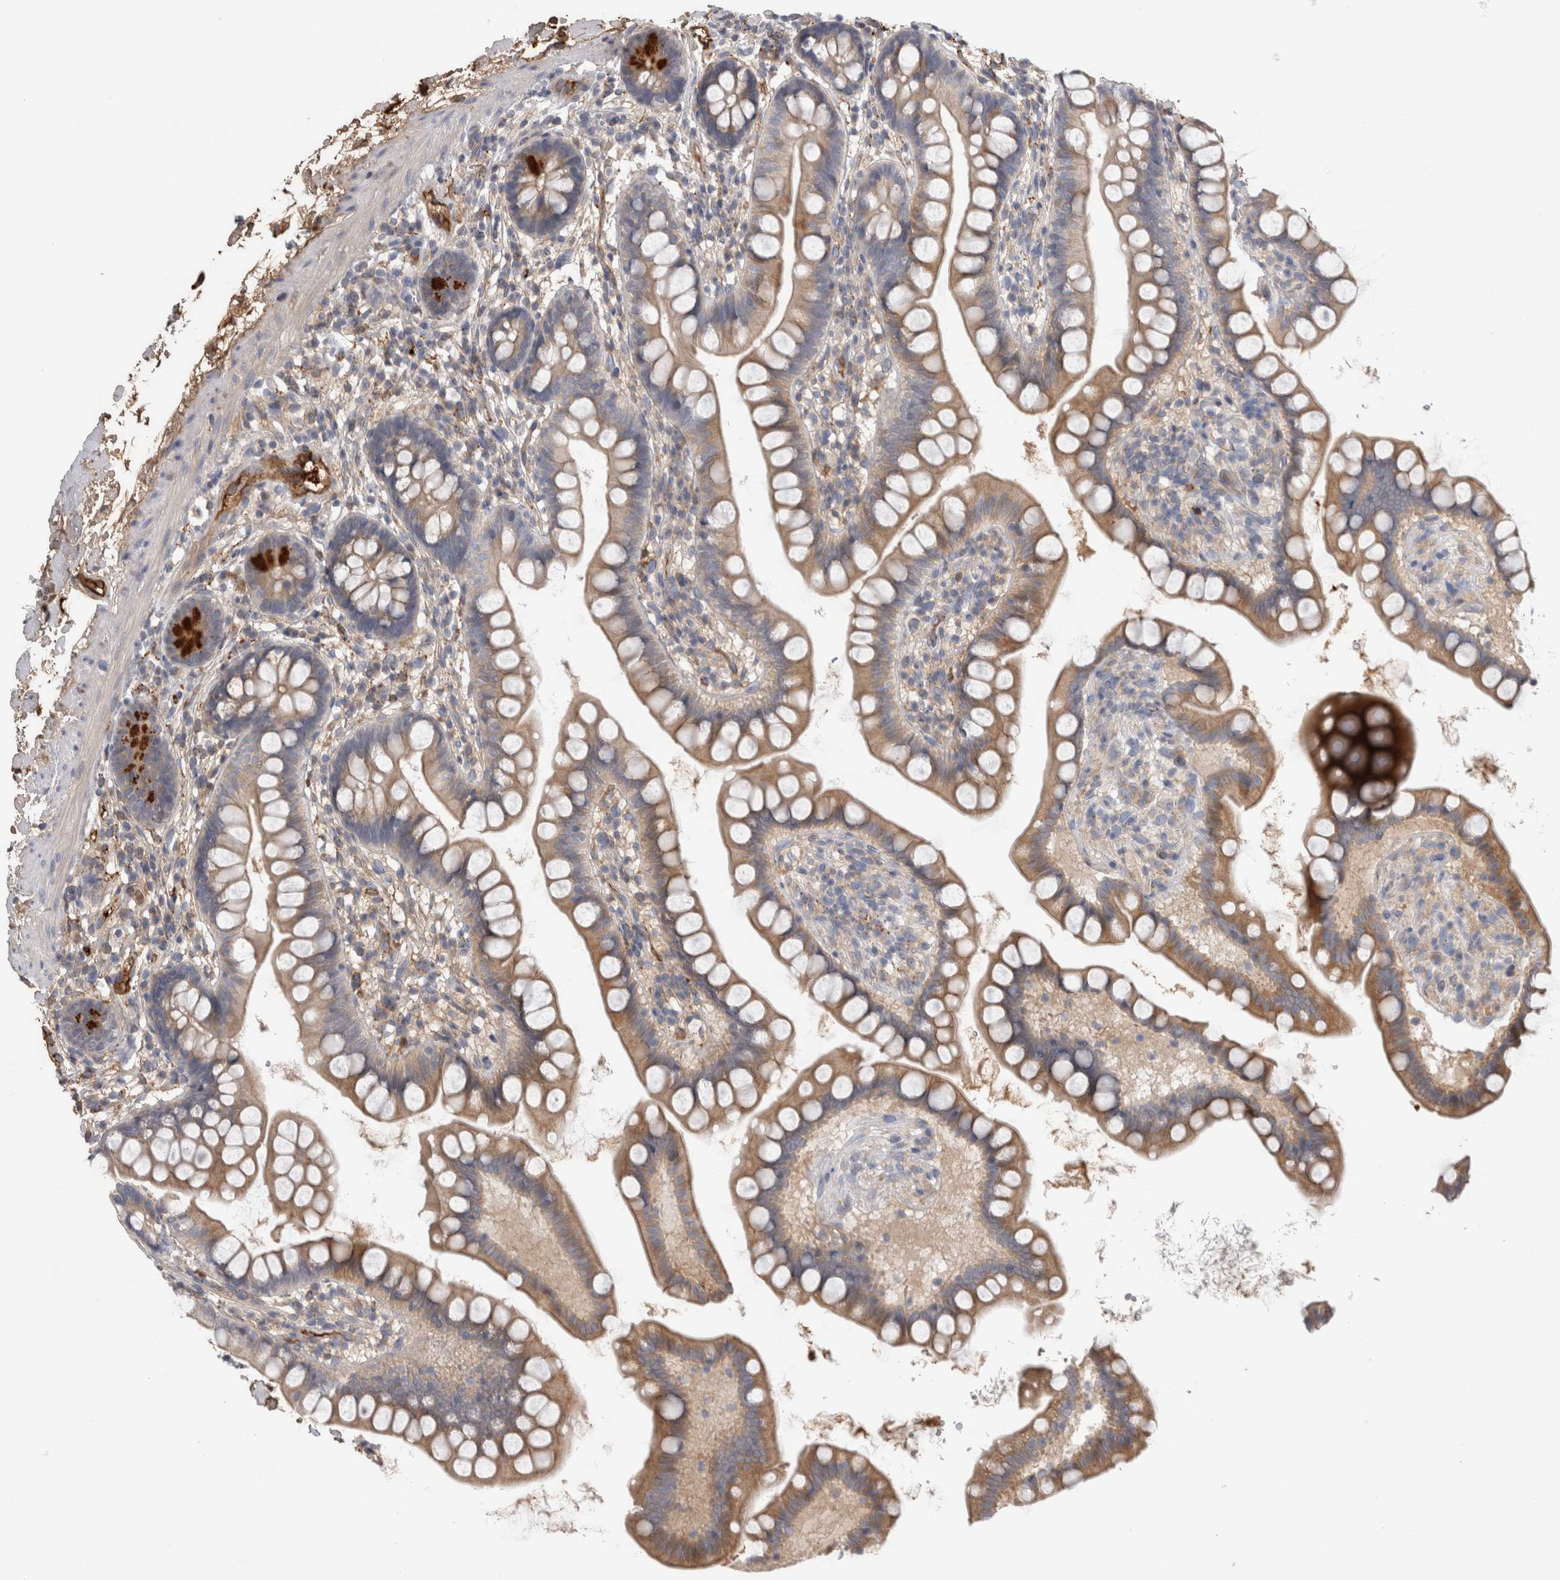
{"staining": {"intensity": "strong", "quantity": "<25%", "location": "cytoplasmic/membranous"}, "tissue": "small intestine", "cell_type": "Glandular cells", "image_type": "normal", "snomed": [{"axis": "morphology", "description": "Normal tissue, NOS"}, {"axis": "topography", "description": "Small intestine"}], "caption": "Strong cytoplasmic/membranous protein expression is identified in approximately <25% of glandular cells in small intestine.", "gene": "TBCE", "patient": {"sex": "female", "age": 84}}